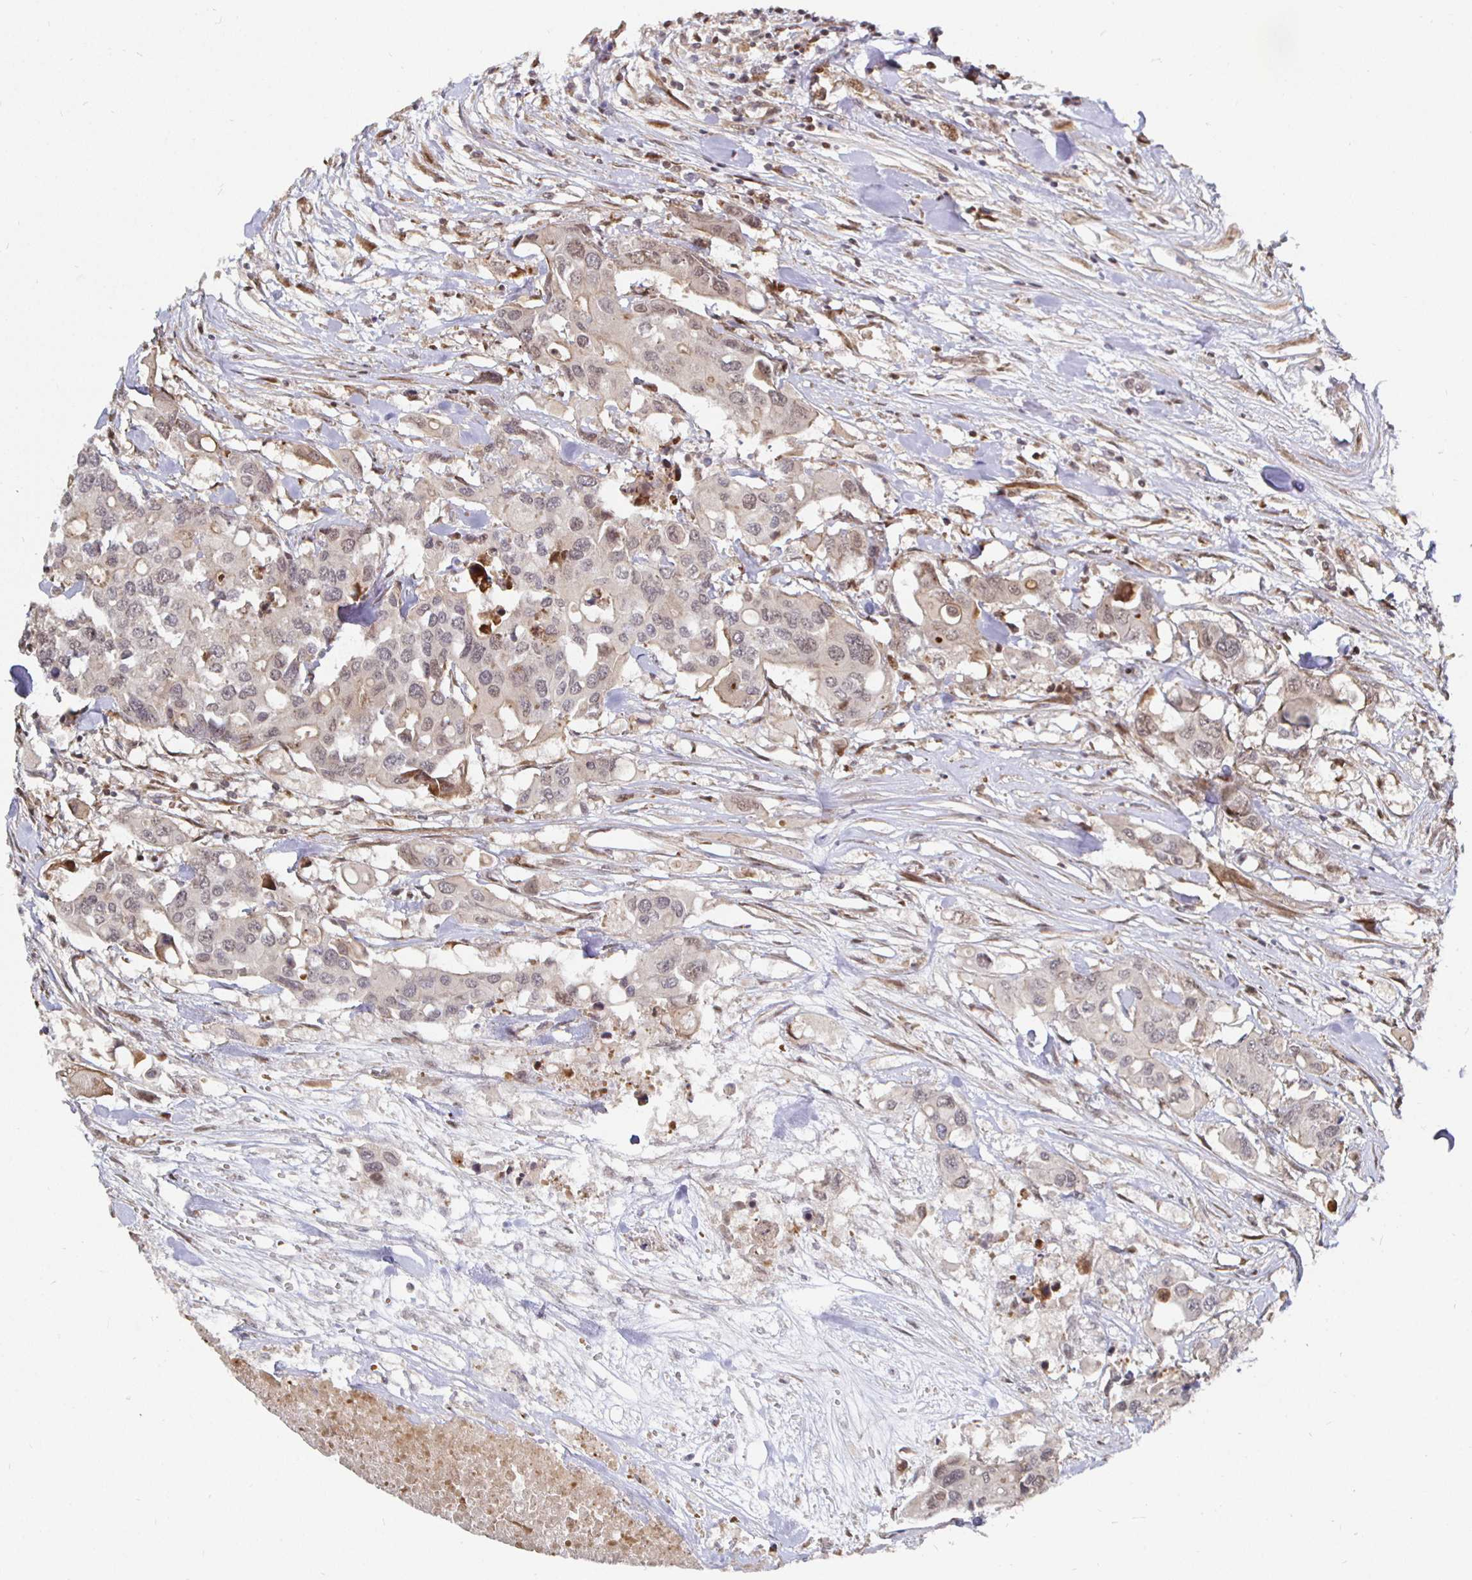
{"staining": {"intensity": "weak", "quantity": "25%-75%", "location": "cytoplasmic/membranous,nuclear"}, "tissue": "colorectal cancer", "cell_type": "Tumor cells", "image_type": "cancer", "snomed": [{"axis": "morphology", "description": "Adenocarcinoma, NOS"}, {"axis": "topography", "description": "Colon"}], "caption": "Colorectal cancer (adenocarcinoma) stained with a brown dye shows weak cytoplasmic/membranous and nuclear positive expression in approximately 25%-75% of tumor cells.", "gene": "TBKBP1", "patient": {"sex": "male", "age": 77}}